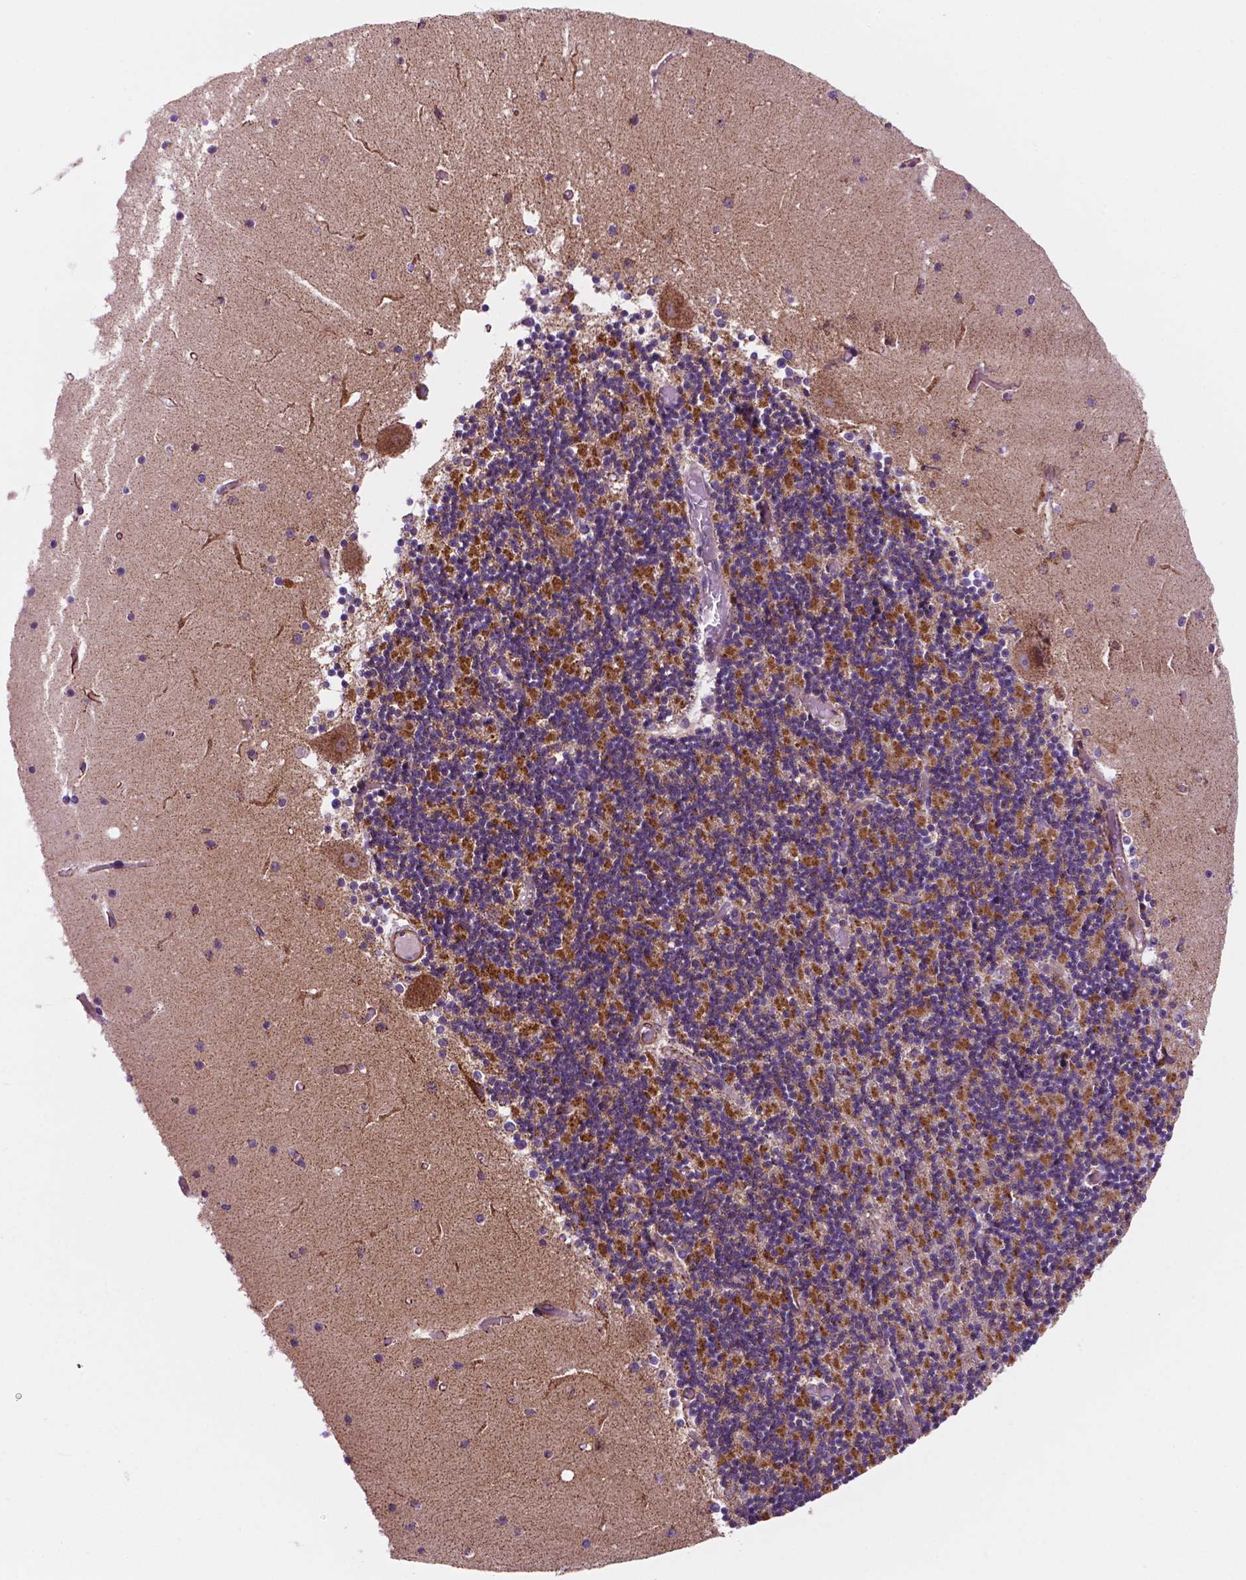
{"staining": {"intensity": "moderate", "quantity": "25%-75%", "location": "cytoplasmic/membranous"}, "tissue": "cerebellum", "cell_type": "Cells in granular layer", "image_type": "normal", "snomed": [{"axis": "morphology", "description": "Normal tissue, NOS"}, {"axis": "topography", "description": "Cerebellum"}], "caption": "Protein staining by immunohistochemistry reveals moderate cytoplasmic/membranous expression in about 25%-75% of cells in granular layer in unremarkable cerebellum. (DAB = brown stain, brightfield microscopy at high magnification).", "gene": "GEMIN4", "patient": {"sex": "female", "age": 28}}